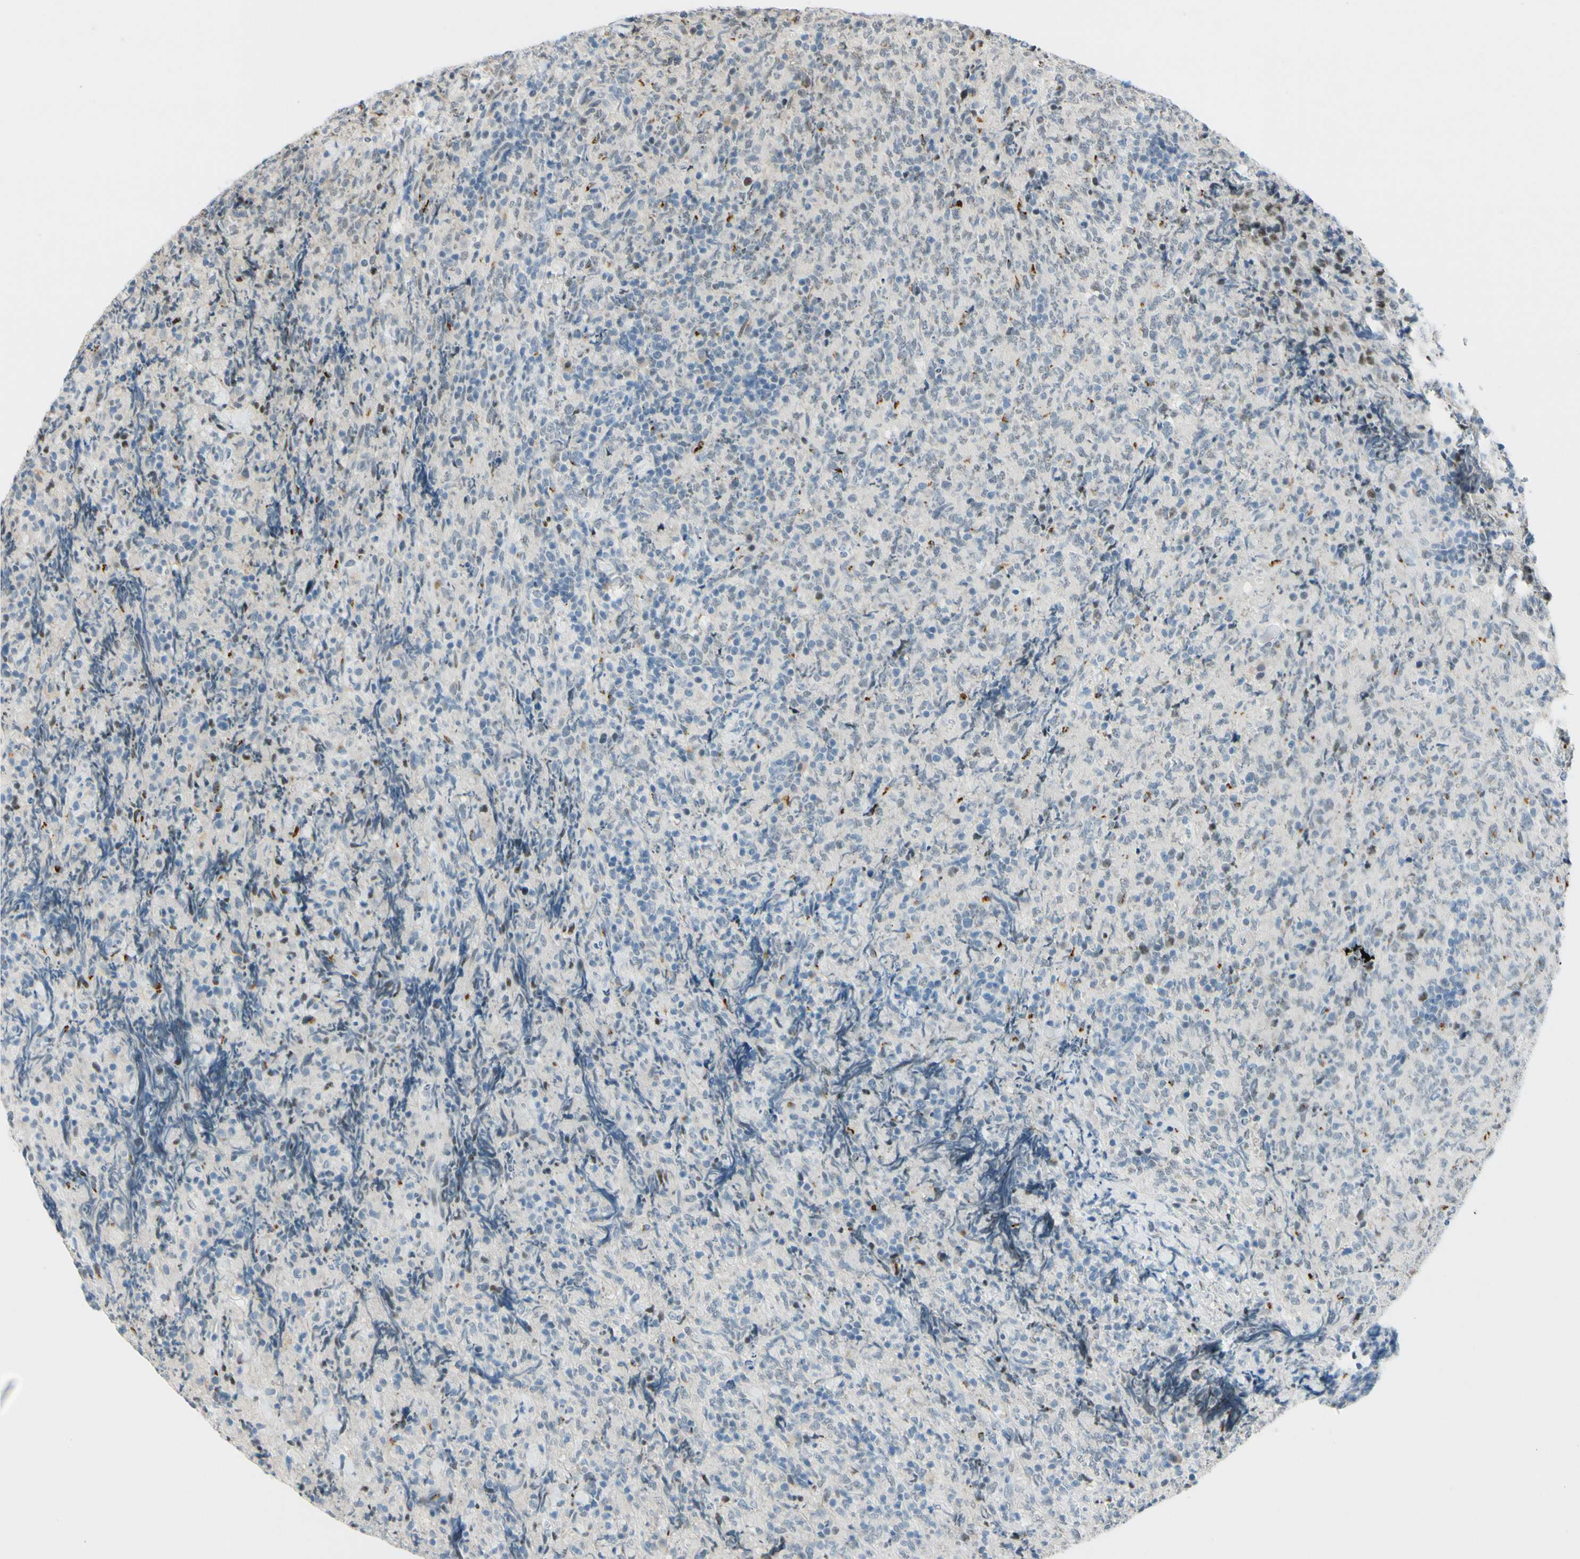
{"staining": {"intensity": "moderate", "quantity": "<25%", "location": "cytoplasmic/membranous,nuclear"}, "tissue": "lymphoma", "cell_type": "Tumor cells", "image_type": "cancer", "snomed": [{"axis": "morphology", "description": "Malignant lymphoma, non-Hodgkin's type, High grade"}, {"axis": "topography", "description": "Tonsil"}], "caption": "The micrograph shows immunohistochemical staining of malignant lymphoma, non-Hodgkin's type (high-grade). There is moderate cytoplasmic/membranous and nuclear staining is appreciated in about <25% of tumor cells.", "gene": "B4GALNT1", "patient": {"sex": "female", "age": 36}}